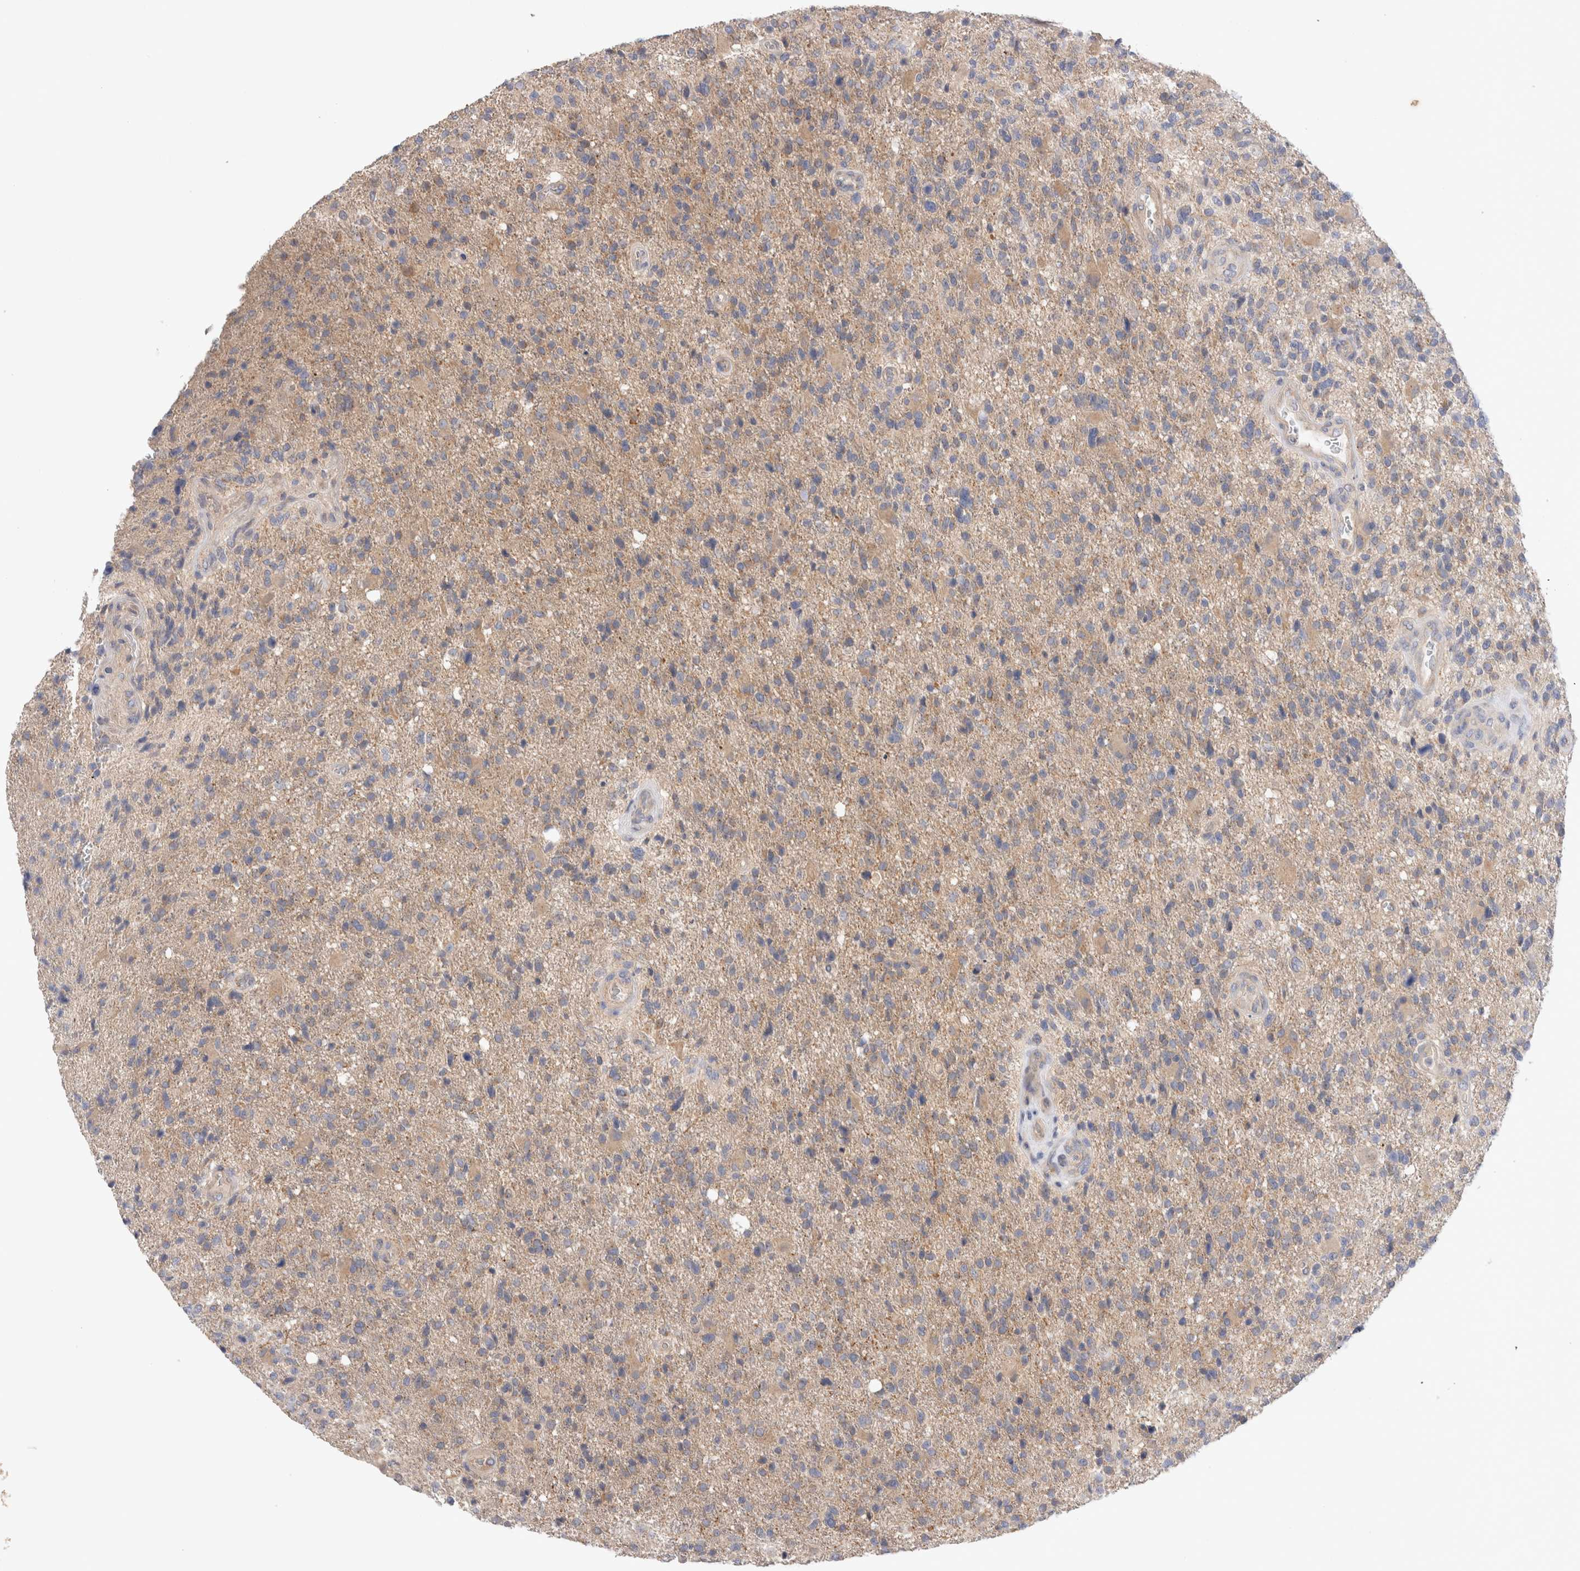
{"staining": {"intensity": "weak", "quantity": "<25%", "location": "cytoplasmic/membranous"}, "tissue": "glioma", "cell_type": "Tumor cells", "image_type": "cancer", "snomed": [{"axis": "morphology", "description": "Glioma, malignant, High grade"}, {"axis": "topography", "description": "Brain"}], "caption": "Micrograph shows no significant protein expression in tumor cells of malignant glioma (high-grade). (DAB (3,3'-diaminobenzidine) IHC with hematoxylin counter stain).", "gene": "IFT74", "patient": {"sex": "male", "age": 72}}